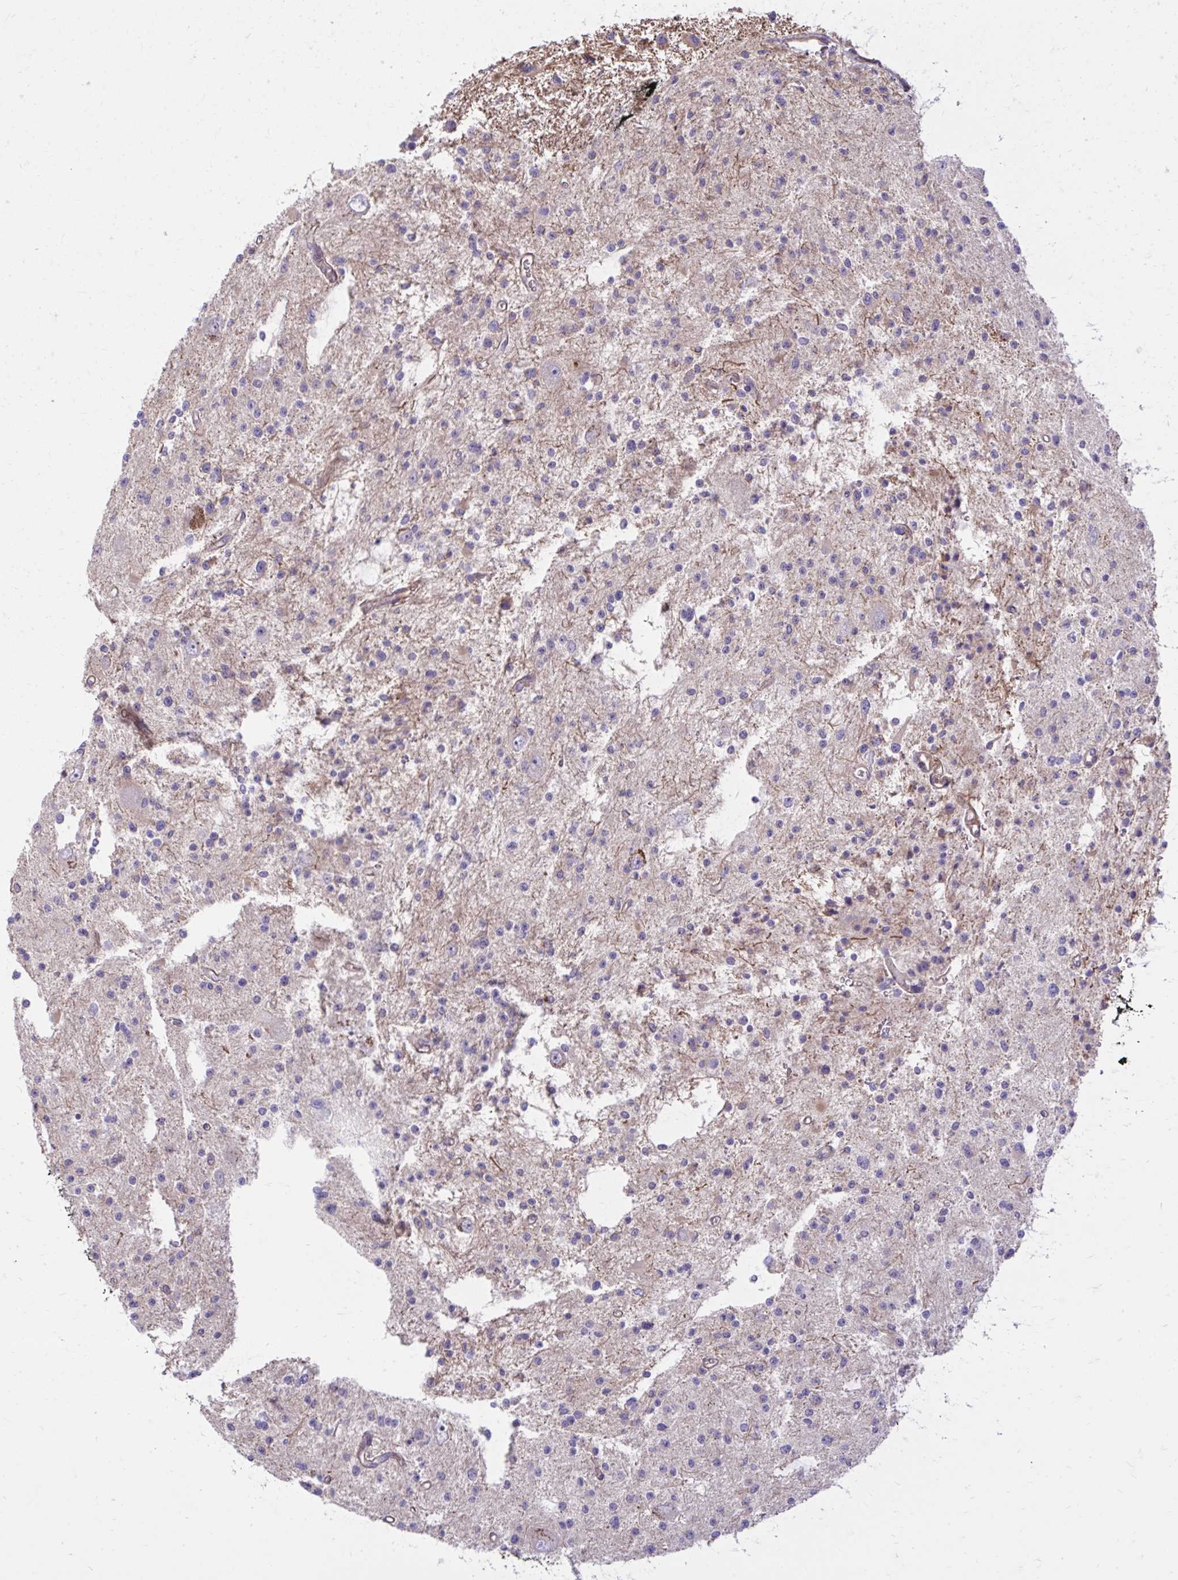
{"staining": {"intensity": "negative", "quantity": "none", "location": "none"}, "tissue": "glioma", "cell_type": "Tumor cells", "image_type": "cancer", "snomed": [{"axis": "morphology", "description": "Glioma, malignant, Low grade"}, {"axis": "topography", "description": "Brain"}], "caption": "The immunohistochemistry image has no significant expression in tumor cells of glioma tissue.", "gene": "FAP", "patient": {"sex": "male", "age": 43}}